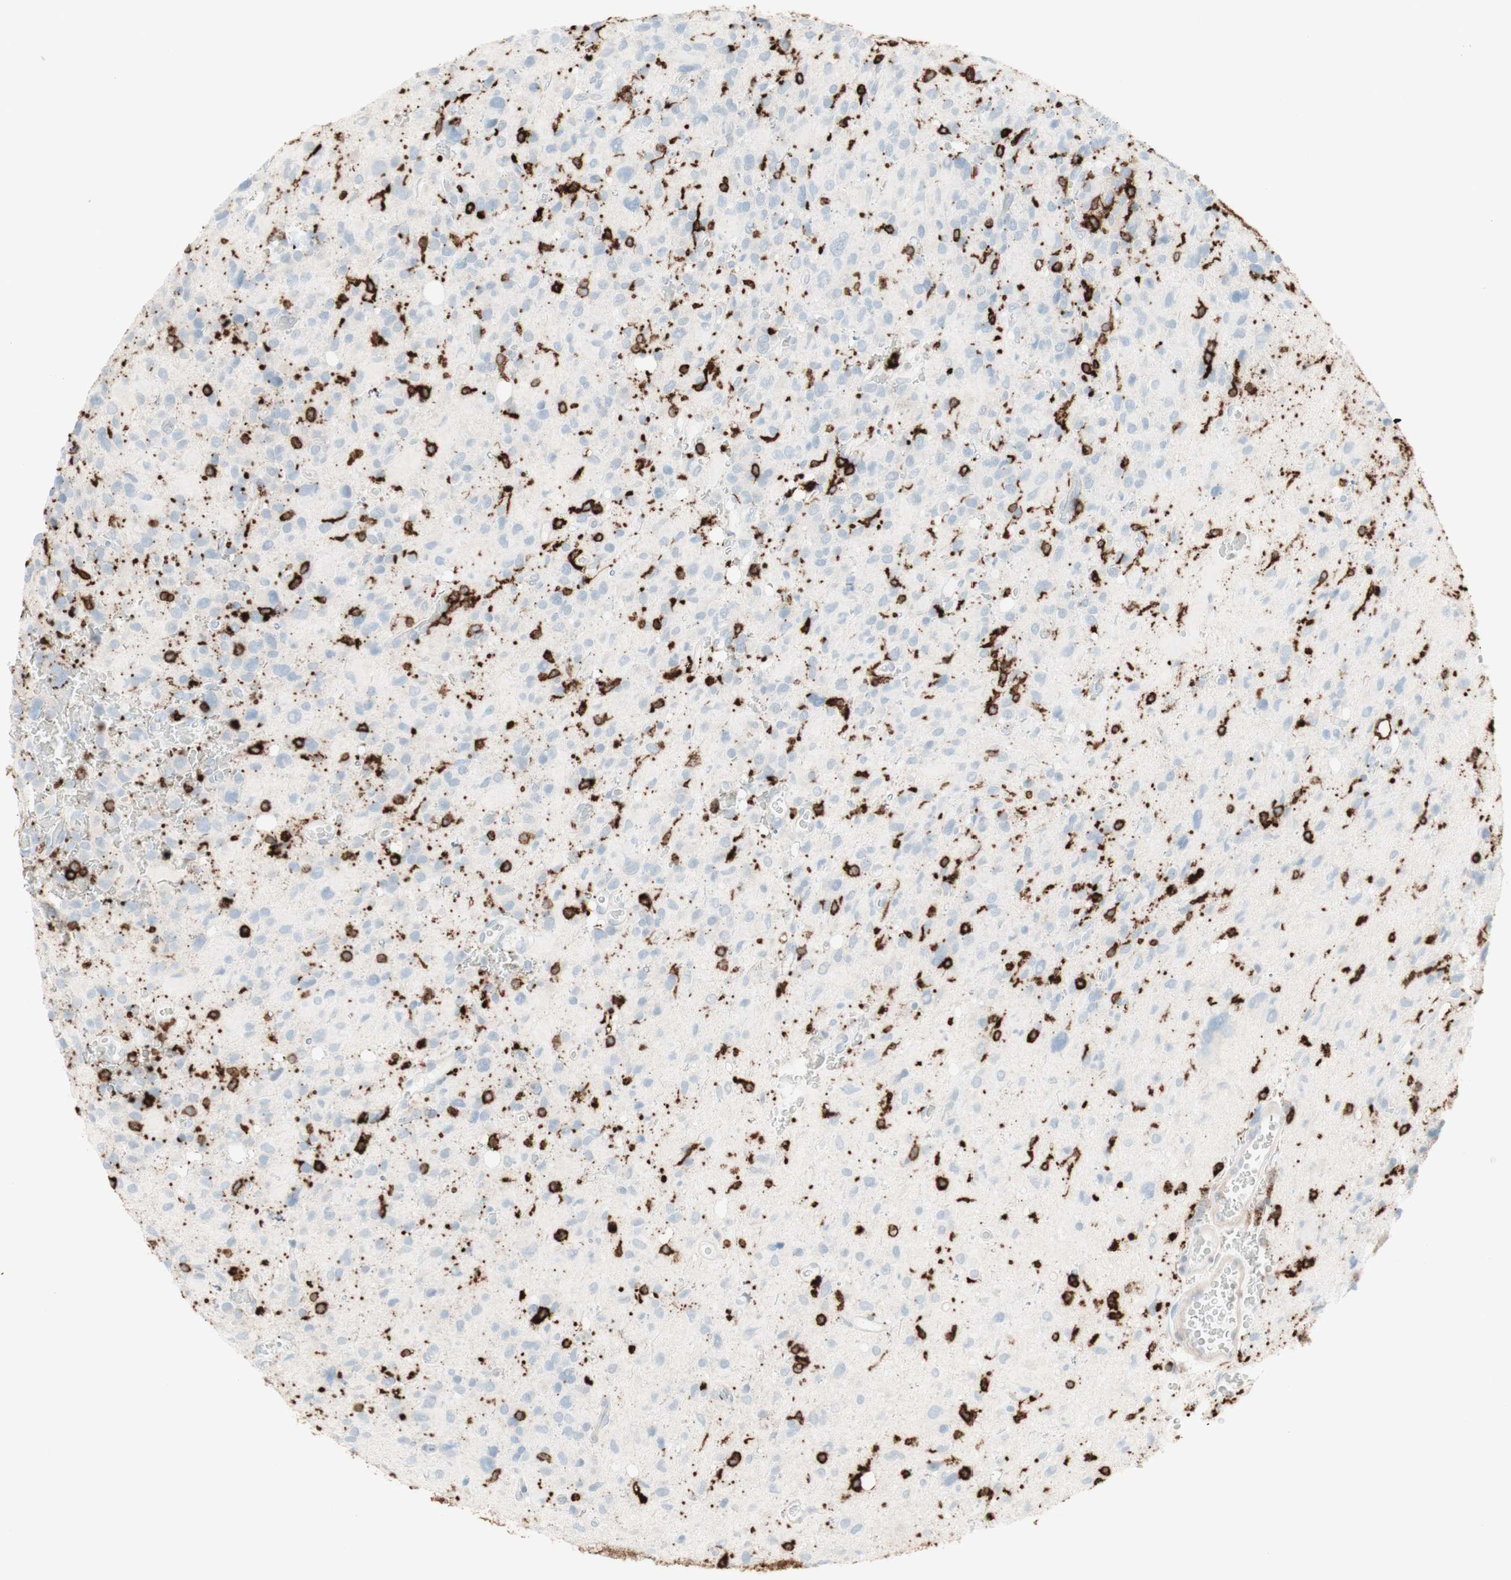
{"staining": {"intensity": "strong", "quantity": "<25%", "location": "cytoplasmic/membranous"}, "tissue": "glioma", "cell_type": "Tumor cells", "image_type": "cancer", "snomed": [{"axis": "morphology", "description": "Glioma, malignant, High grade"}, {"axis": "topography", "description": "Brain"}], "caption": "Brown immunohistochemical staining in malignant glioma (high-grade) shows strong cytoplasmic/membranous staining in approximately <25% of tumor cells.", "gene": "HLA-DPB1", "patient": {"sex": "male", "age": 48}}